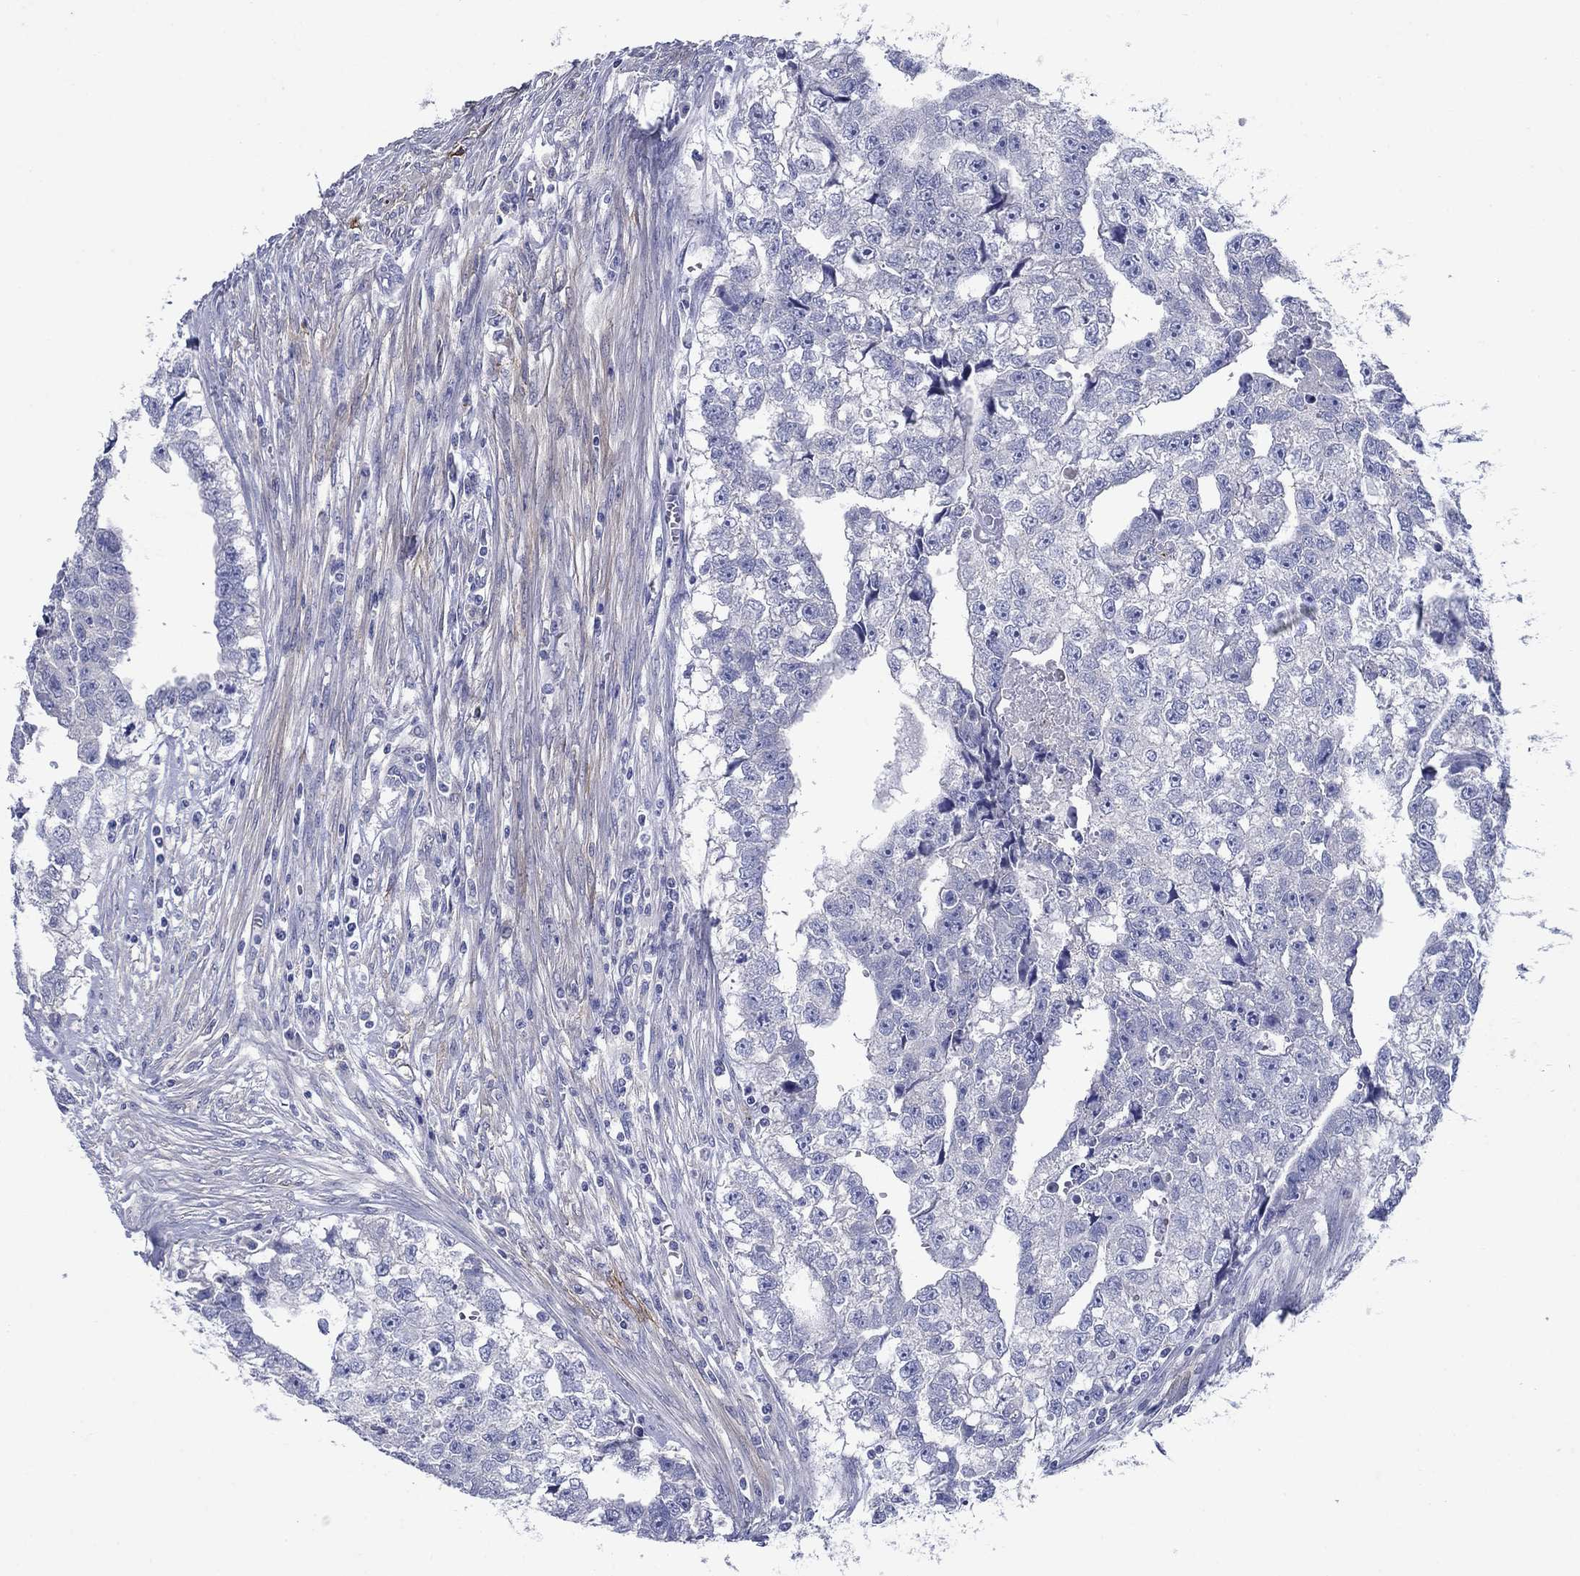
{"staining": {"intensity": "negative", "quantity": "none", "location": "none"}, "tissue": "testis cancer", "cell_type": "Tumor cells", "image_type": "cancer", "snomed": [{"axis": "morphology", "description": "Carcinoma, Embryonal, NOS"}, {"axis": "morphology", "description": "Teratoma, malignant, NOS"}, {"axis": "topography", "description": "Testis"}], "caption": "Testis malignant teratoma was stained to show a protein in brown. There is no significant staining in tumor cells. Nuclei are stained in blue.", "gene": "SULT2B1", "patient": {"sex": "male", "age": 44}}